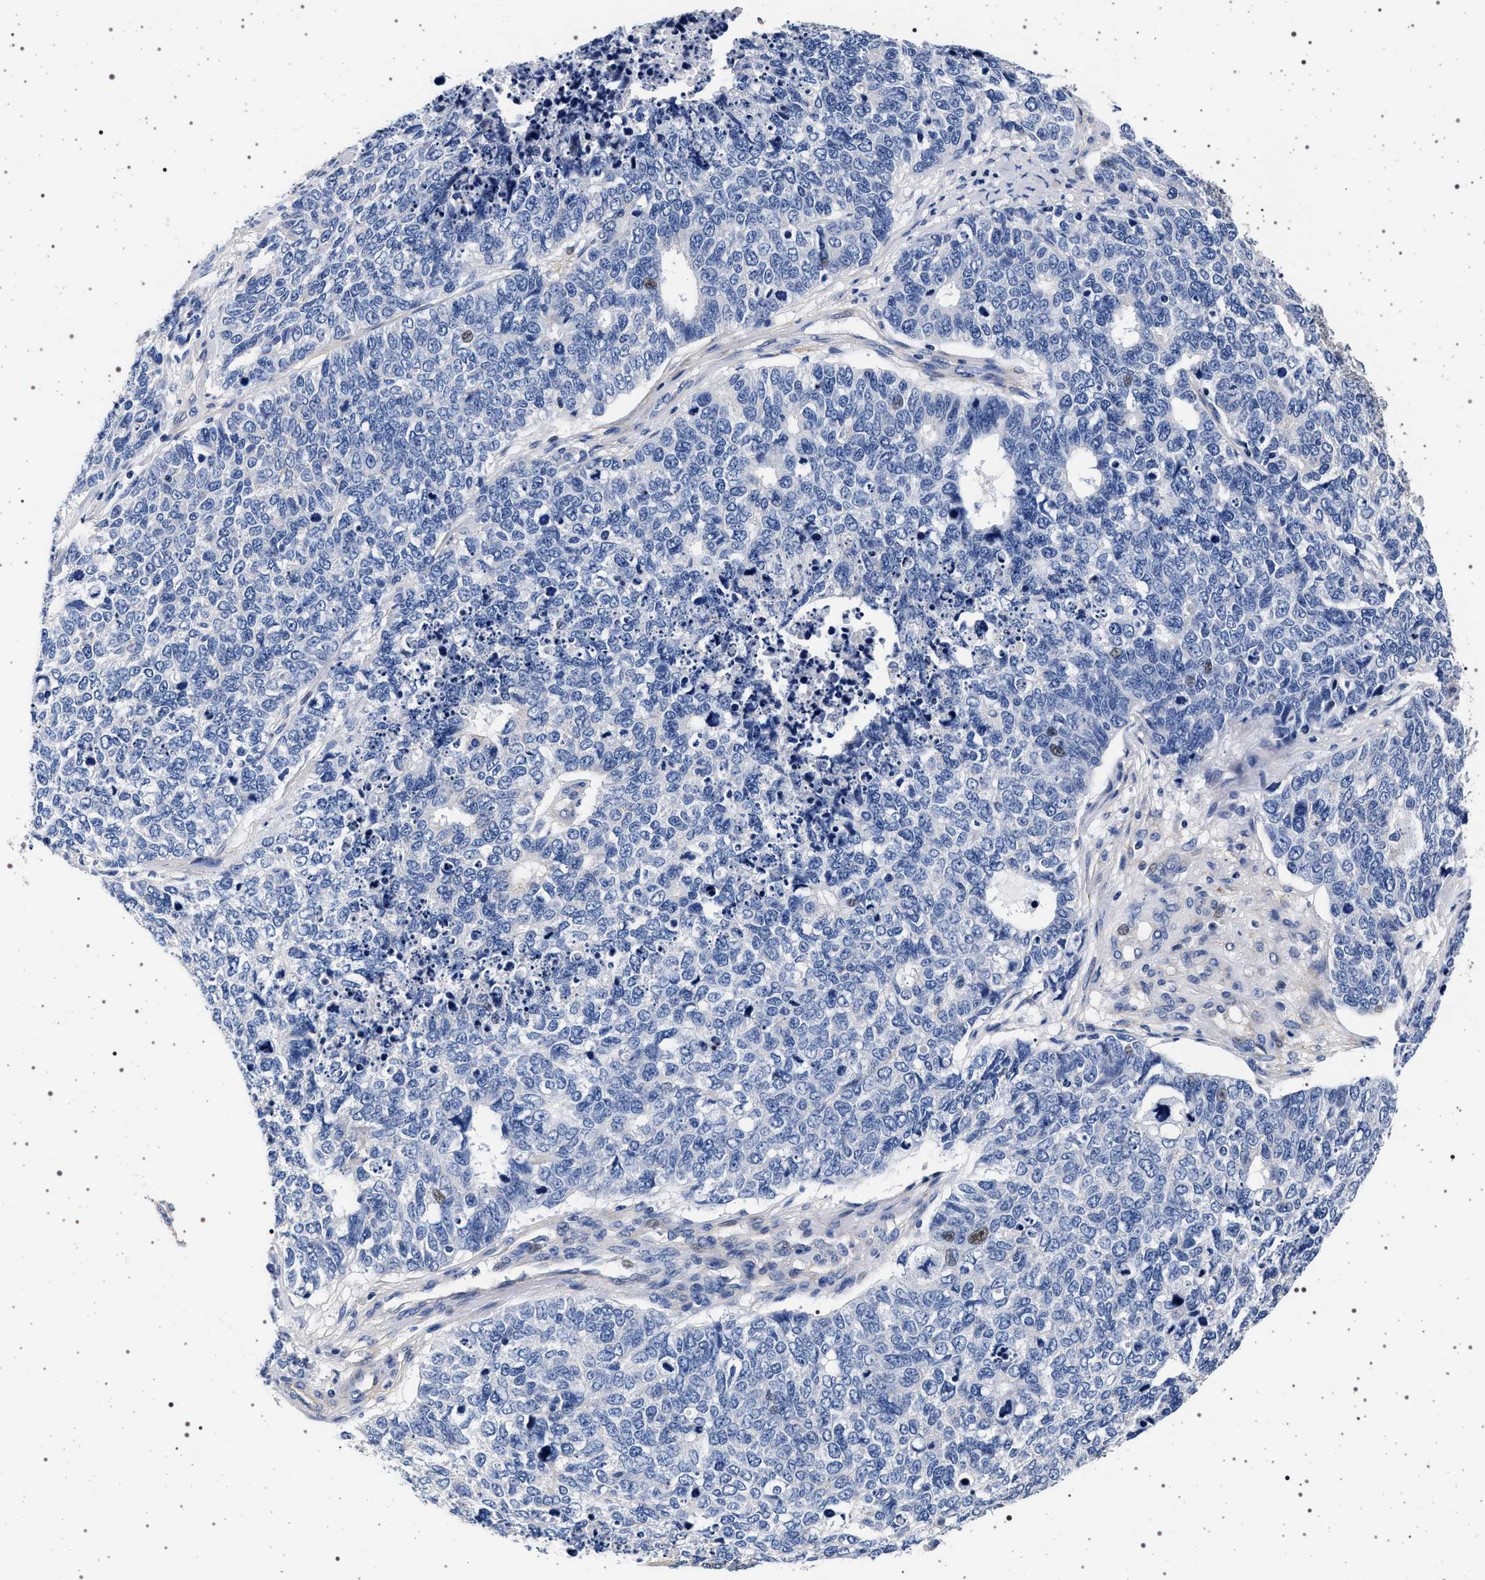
{"staining": {"intensity": "negative", "quantity": "none", "location": "none"}, "tissue": "cervical cancer", "cell_type": "Tumor cells", "image_type": "cancer", "snomed": [{"axis": "morphology", "description": "Squamous cell carcinoma, NOS"}, {"axis": "topography", "description": "Cervix"}], "caption": "This photomicrograph is of cervical squamous cell carcinoma stained with IHC to label a protein in brown with the nuclei are counter-stained blue. There is no staining in tumor cells.", "gene": "SLC9A1", "patient": {"sex": "female", "age": 63}}